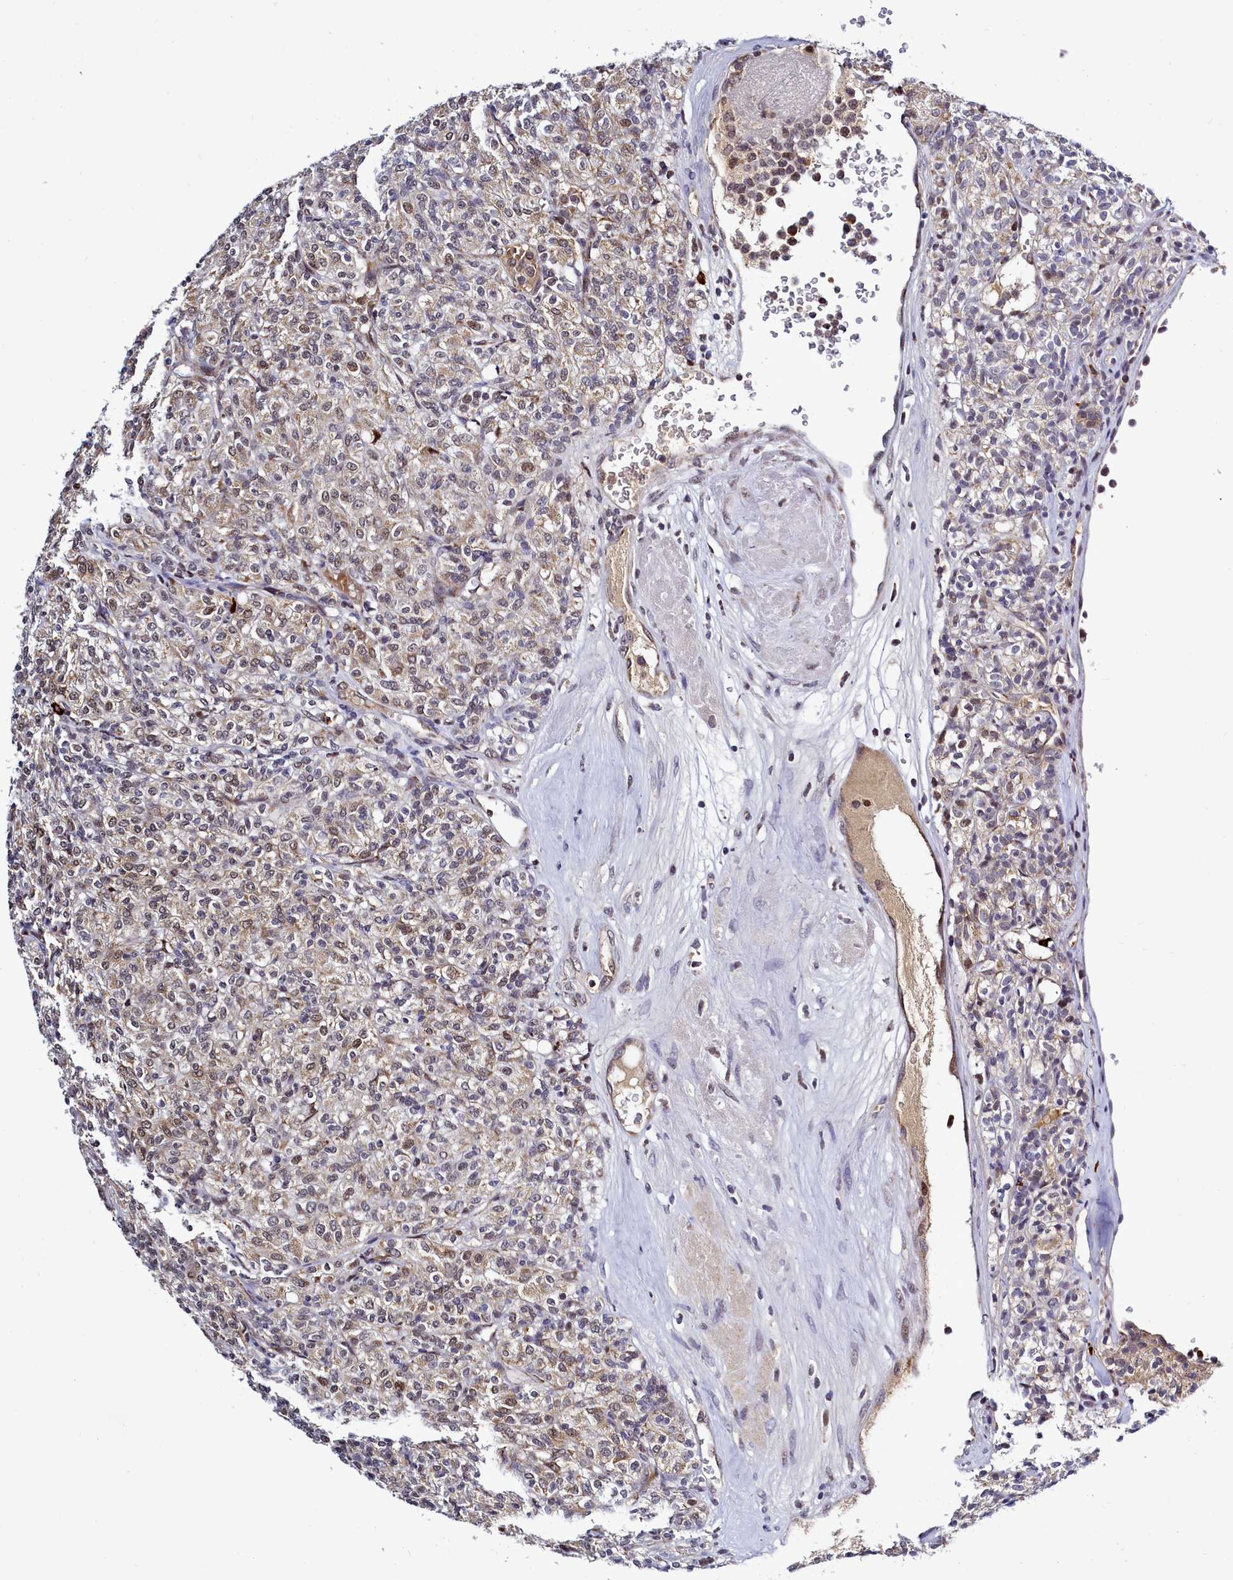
{"staining": {"intensity": "weak", "quantity": ">75%", "location": "cytoplasmic/membranous,nuclear"}, "tissue": "renal cancer", "cell_type": "Tumor cells", "image_type": "cancer", "snomed": [{"axis": "morphology", "description": "Adenocarcinoma, NOS"}, {"axis": "topography", "description": "Kidney"}], "caption": "Protein positivity by immunohistochemistry exhibits weak cytoplasmic/membranous and nuclear staining in about >75% of tumor cells in adenocarcinoma (renal).", "gene": "POM121L2", "patient": {"sex": "male", "age": 77}}